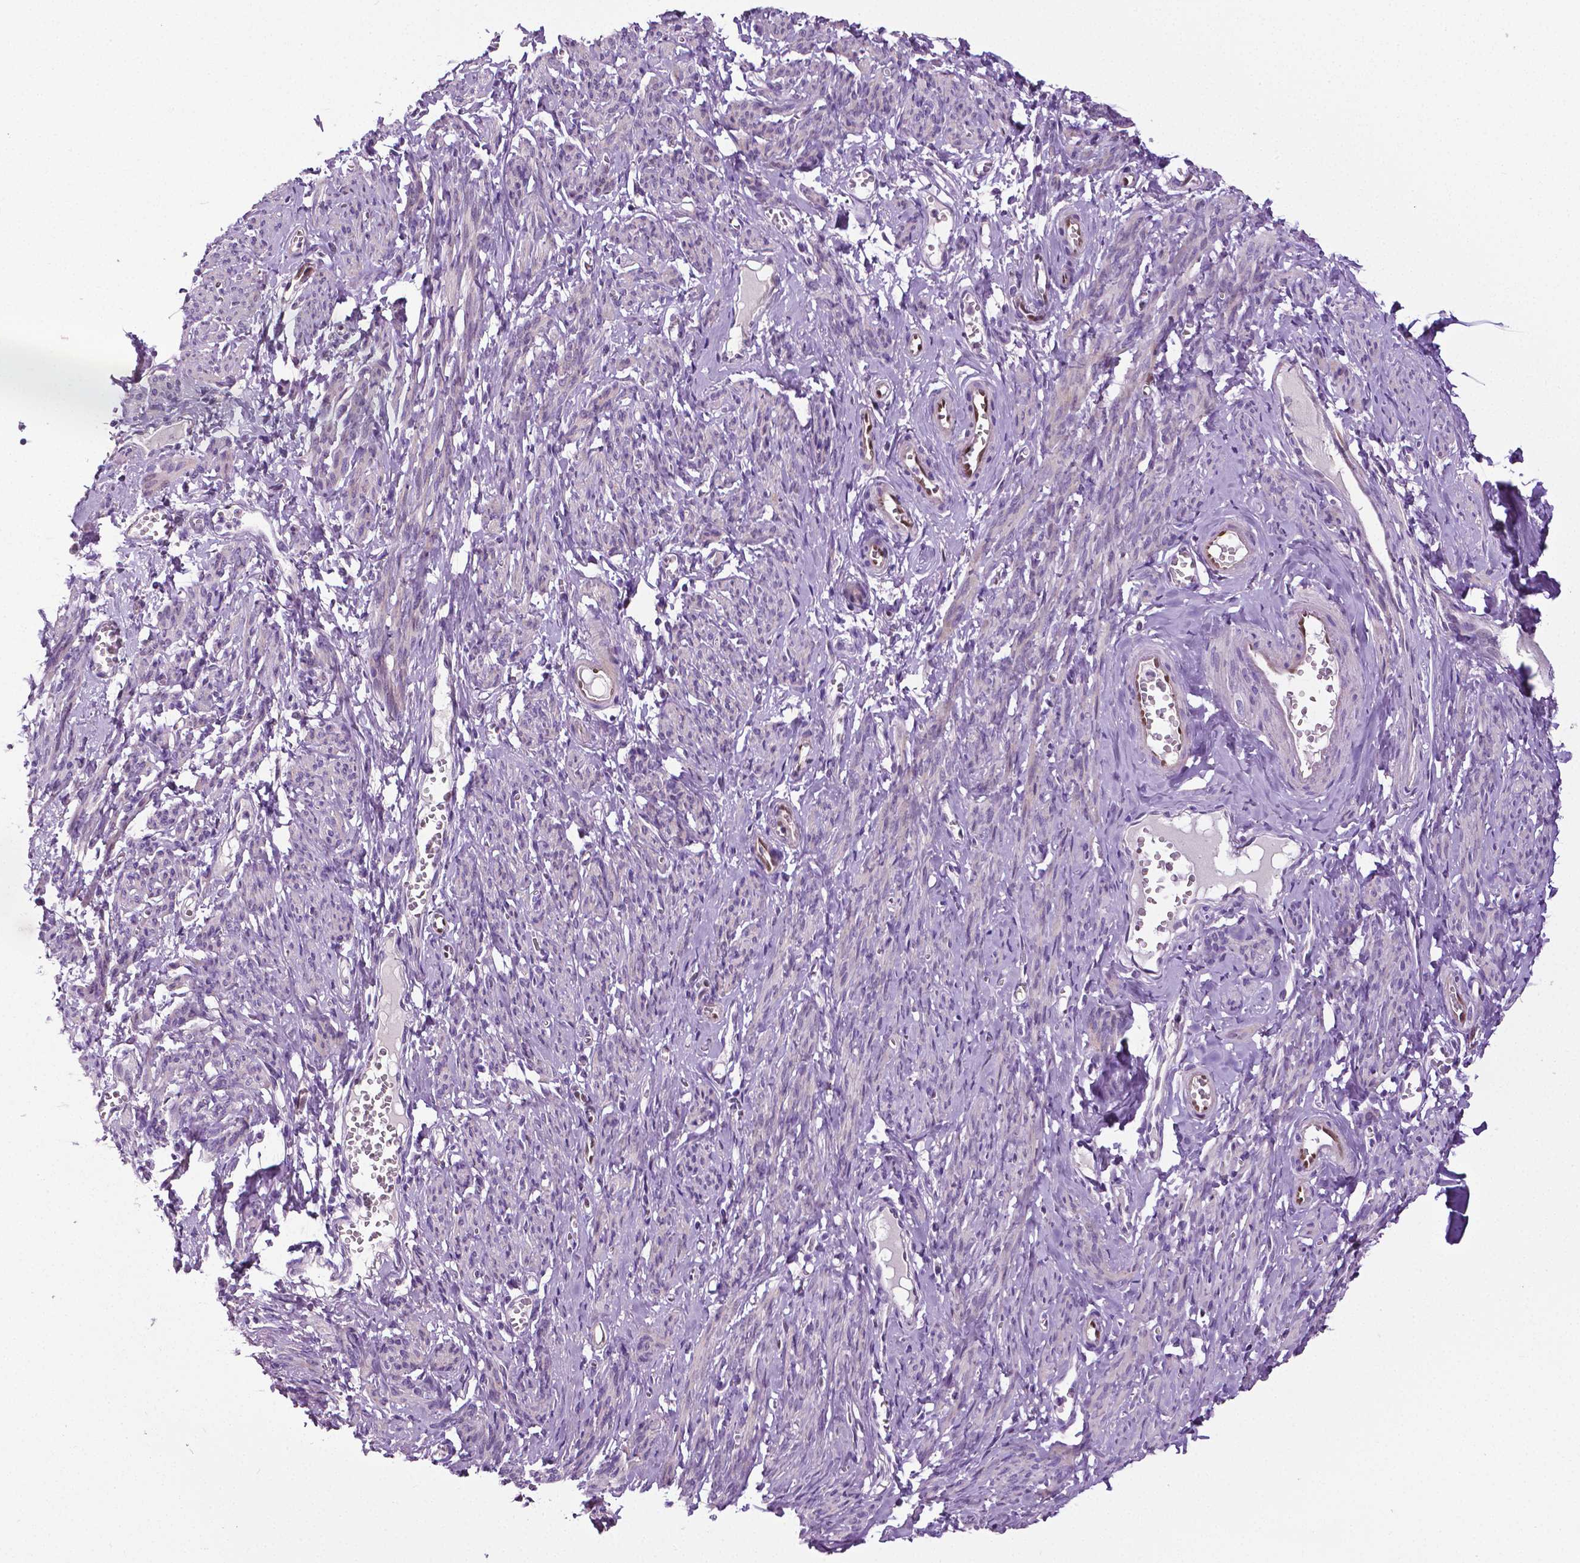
{"staining": {"intensity": "moderate", "quantity": "25%-75%", "location": "cytoplasmic/membranous"}, "tissue": "smooth muscle", "cell_type": "Smooth muscle cells", "image_type": "normal", "snomed": [{"axis": "morphology", "description": "Normal tissue, NOS"}, {"axis": "topography", "description": "Smooth muscle"}], "caption": "Brown immunohistochemical staining in unremarkable smooth muscle displays moderate cytoplasmic/membranous positivity in approximately 25%-75% of smooth muscle cells. (Brightfield microscopy of DAB IHC at high magnification).", "gene": "PTGER3", "patient": {"sex": "female", "age": 65}}